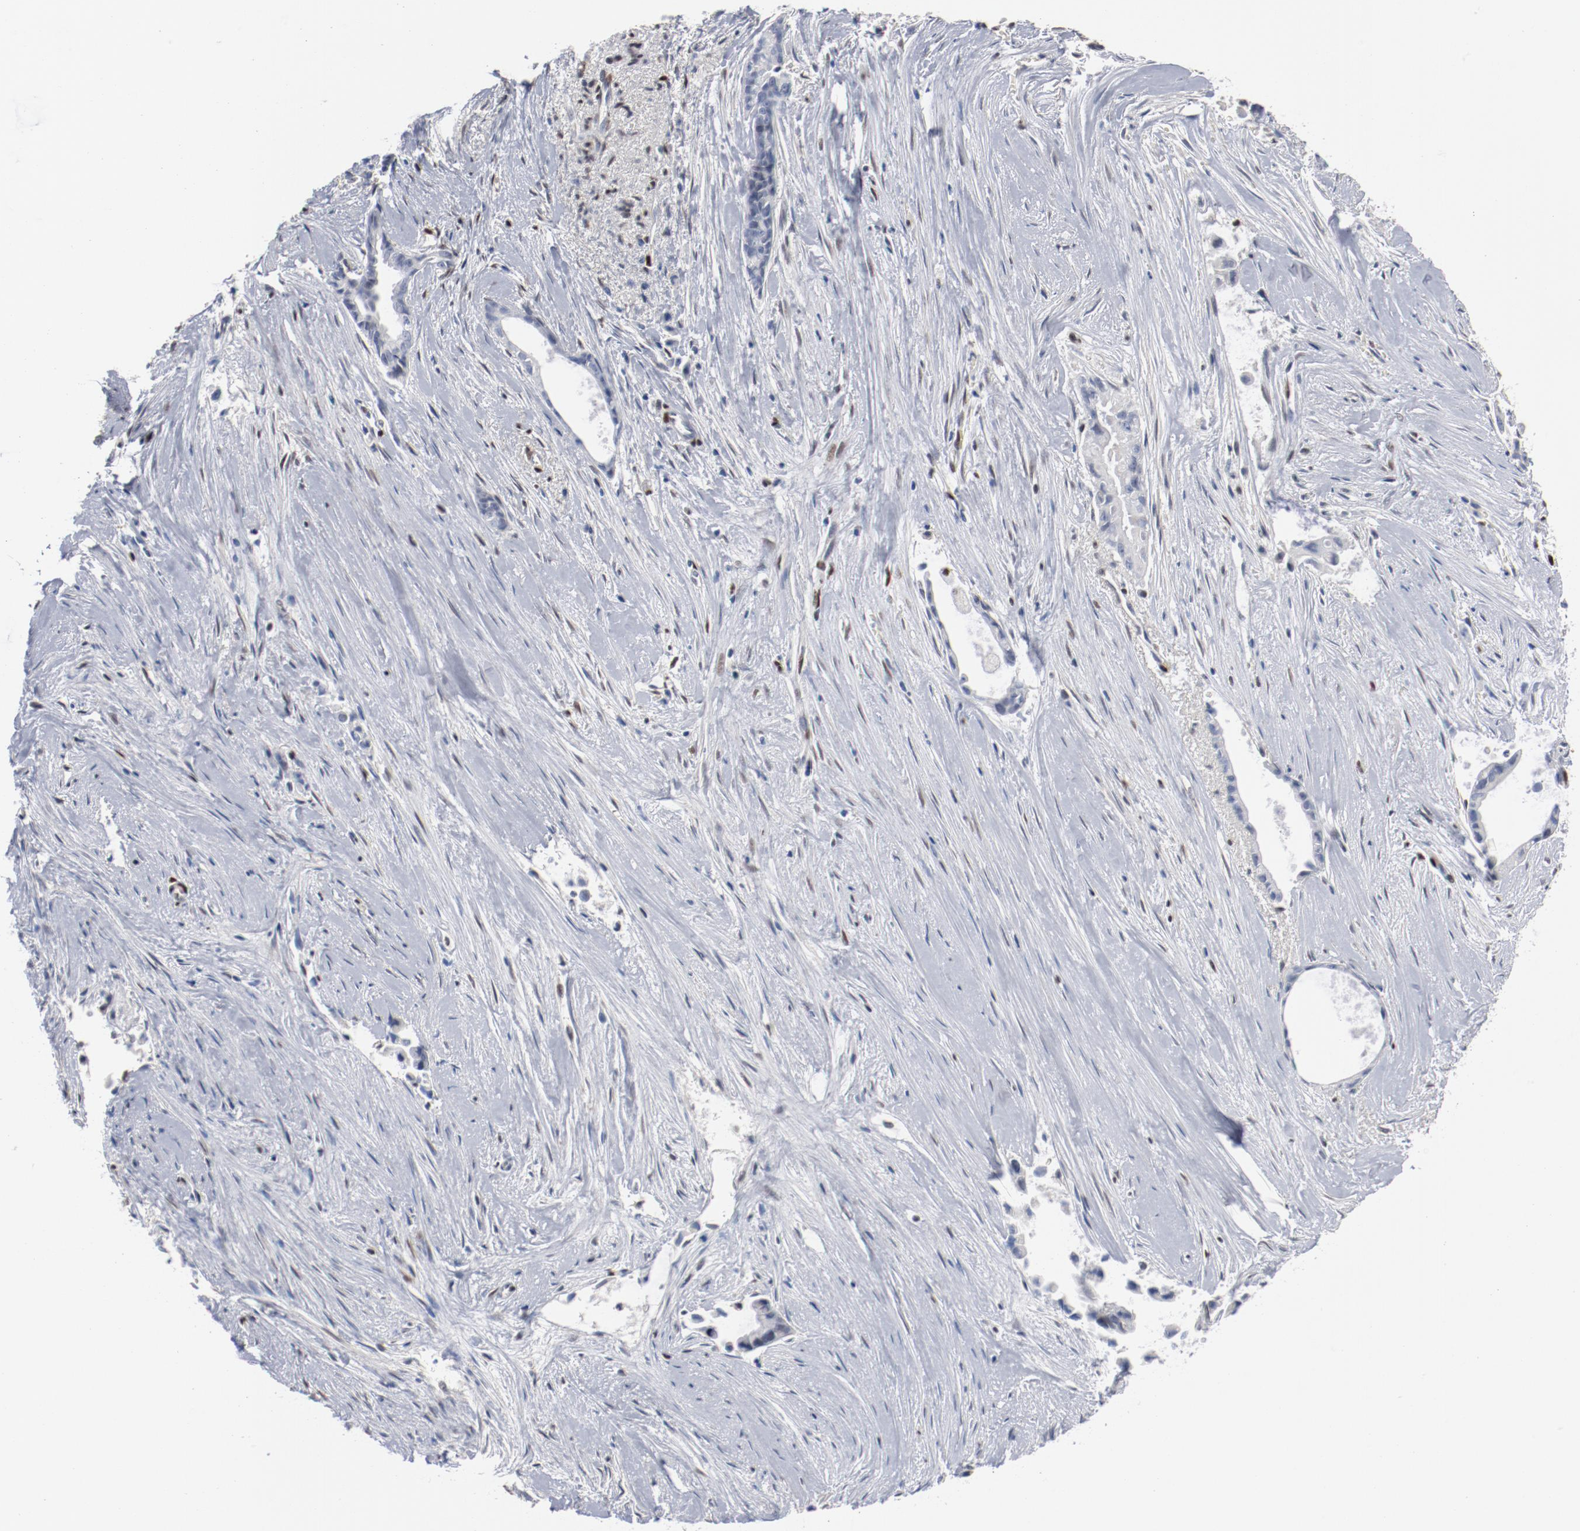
{"staining": {"intensity": "negative", "quantity": "none", "location": "none"}, "tissue": "liver cancer", "cell_type": "Tumor cells", "image_type": "cancer", "snomed": [{"axis": "morphology", "description": "Cholangiocarcinoma"}, {"axis": "topography", "description": "Liver"}], "caption": "There is no significant positivity in tumor cells of cholangiocarcinoma (liver).", "gene": "ZEB2", "patient": {"sex": "female", "age": 55}}